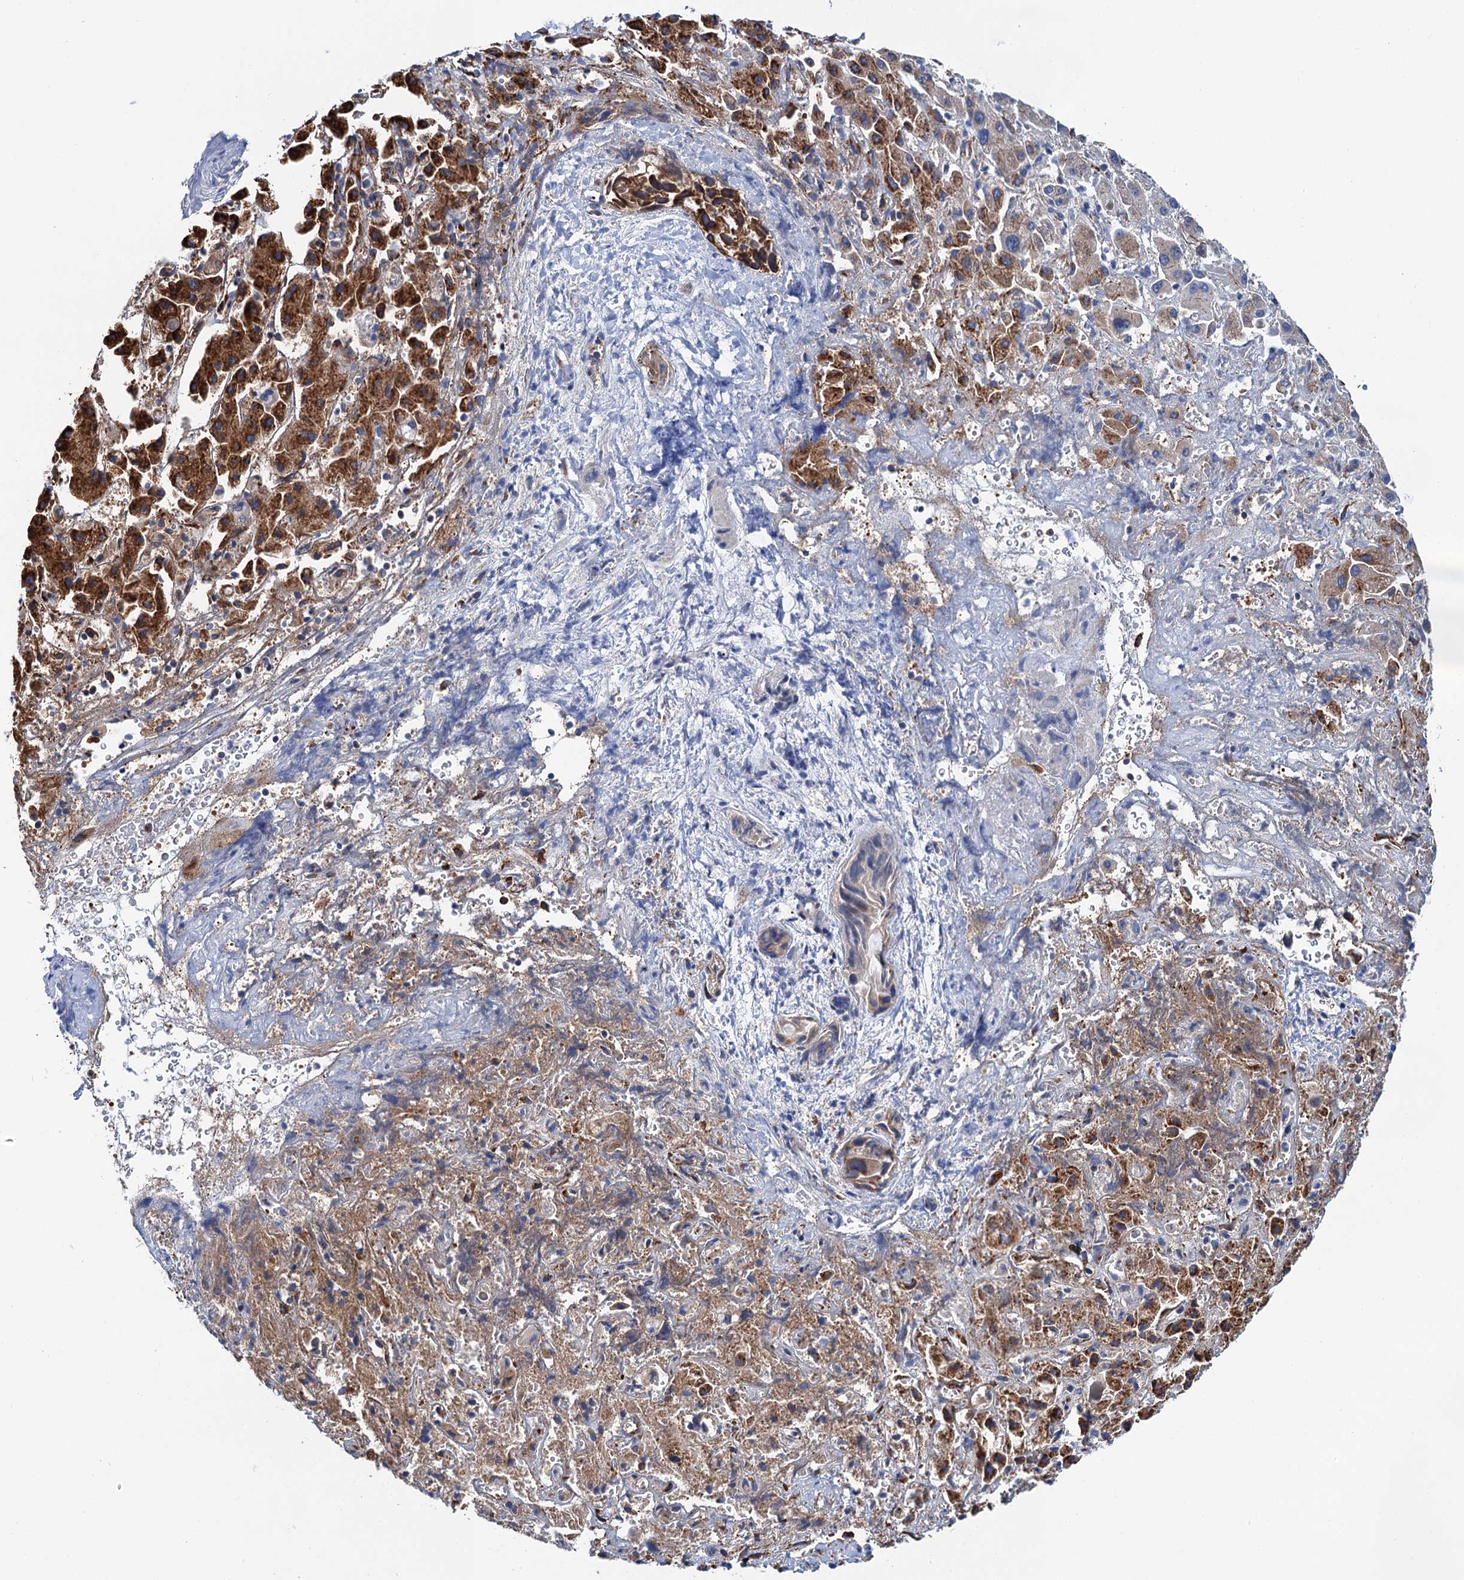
{"staining": {"intensity": "strong", "quantity": ">75%", "location": "cytoplasmic/membranous"}, "tissue": "liver cancer", "cell_type": "Tumor cells", "image_type": "cancer", "snomed": [{"axis": "morphology", "description": "Cholangiocarcinoma"}, {"axis": "topography", "description": "Liver"}], "caption": "About >75% of tumor cells in human liver cholangiocarcinoma reveal strong cytoplasmic/membranous protein staining as visualized by brown immunohistochemical staining.", "gene": "SLC12A7", "patient": {"sex": "female", "age": 52}}